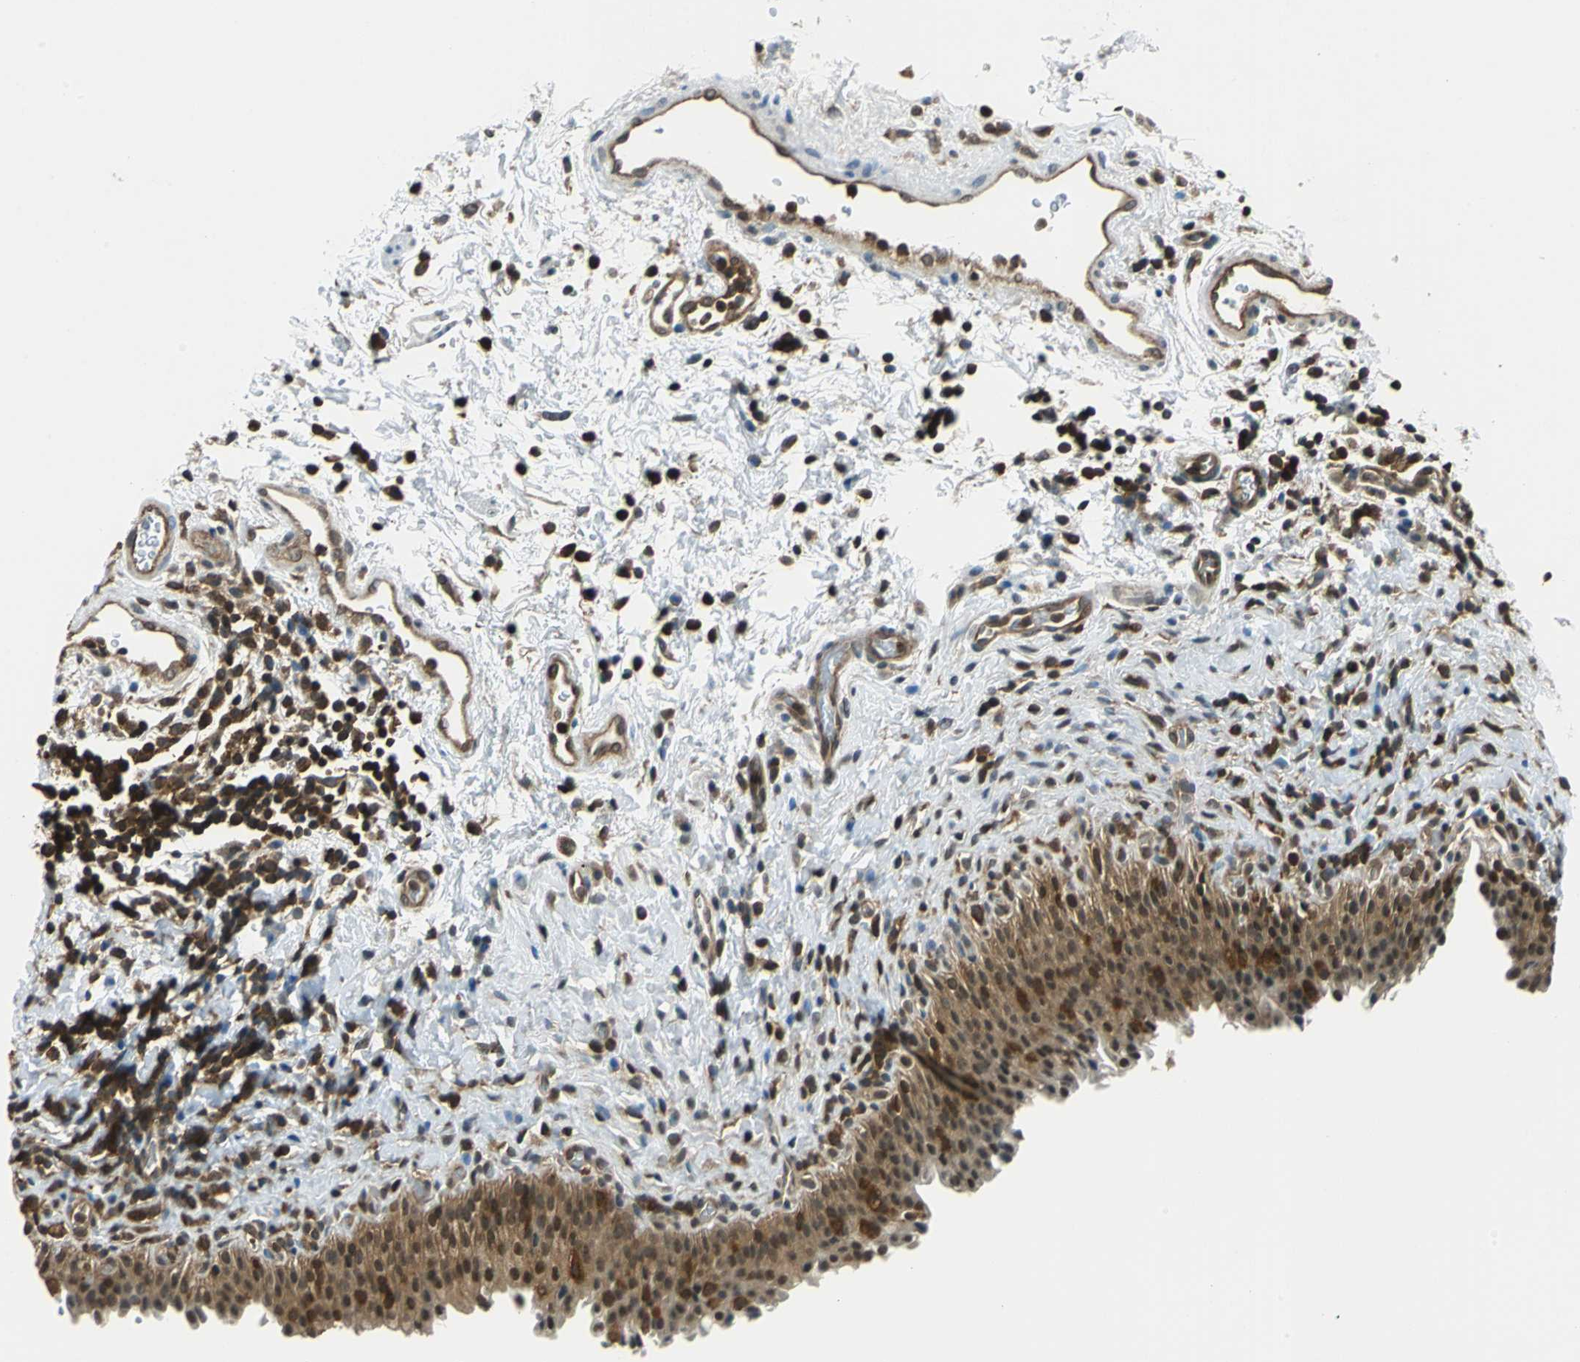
{"staining": {"intensity": "strong", "quantity": ">75%", "location": "cytoplasmic/membranous,nuclear"}, "tissue": "urinary bladder", "cell_type": "Urothelial cells", "image_type": "normal", "snomed": [{"axis": "morphology", "description": "Normal tissue, NOS"}, {"axis": "topography", "description": "Urinary bladder"}], "caption": "The immunohistochemical stain labels strong cytoplasmic/membranous,nuclear positivity in urothelial cells of unremarkable urinary bladder.", "gene": "ARPC3", "patient": {"sex": "male", "age": 51}}